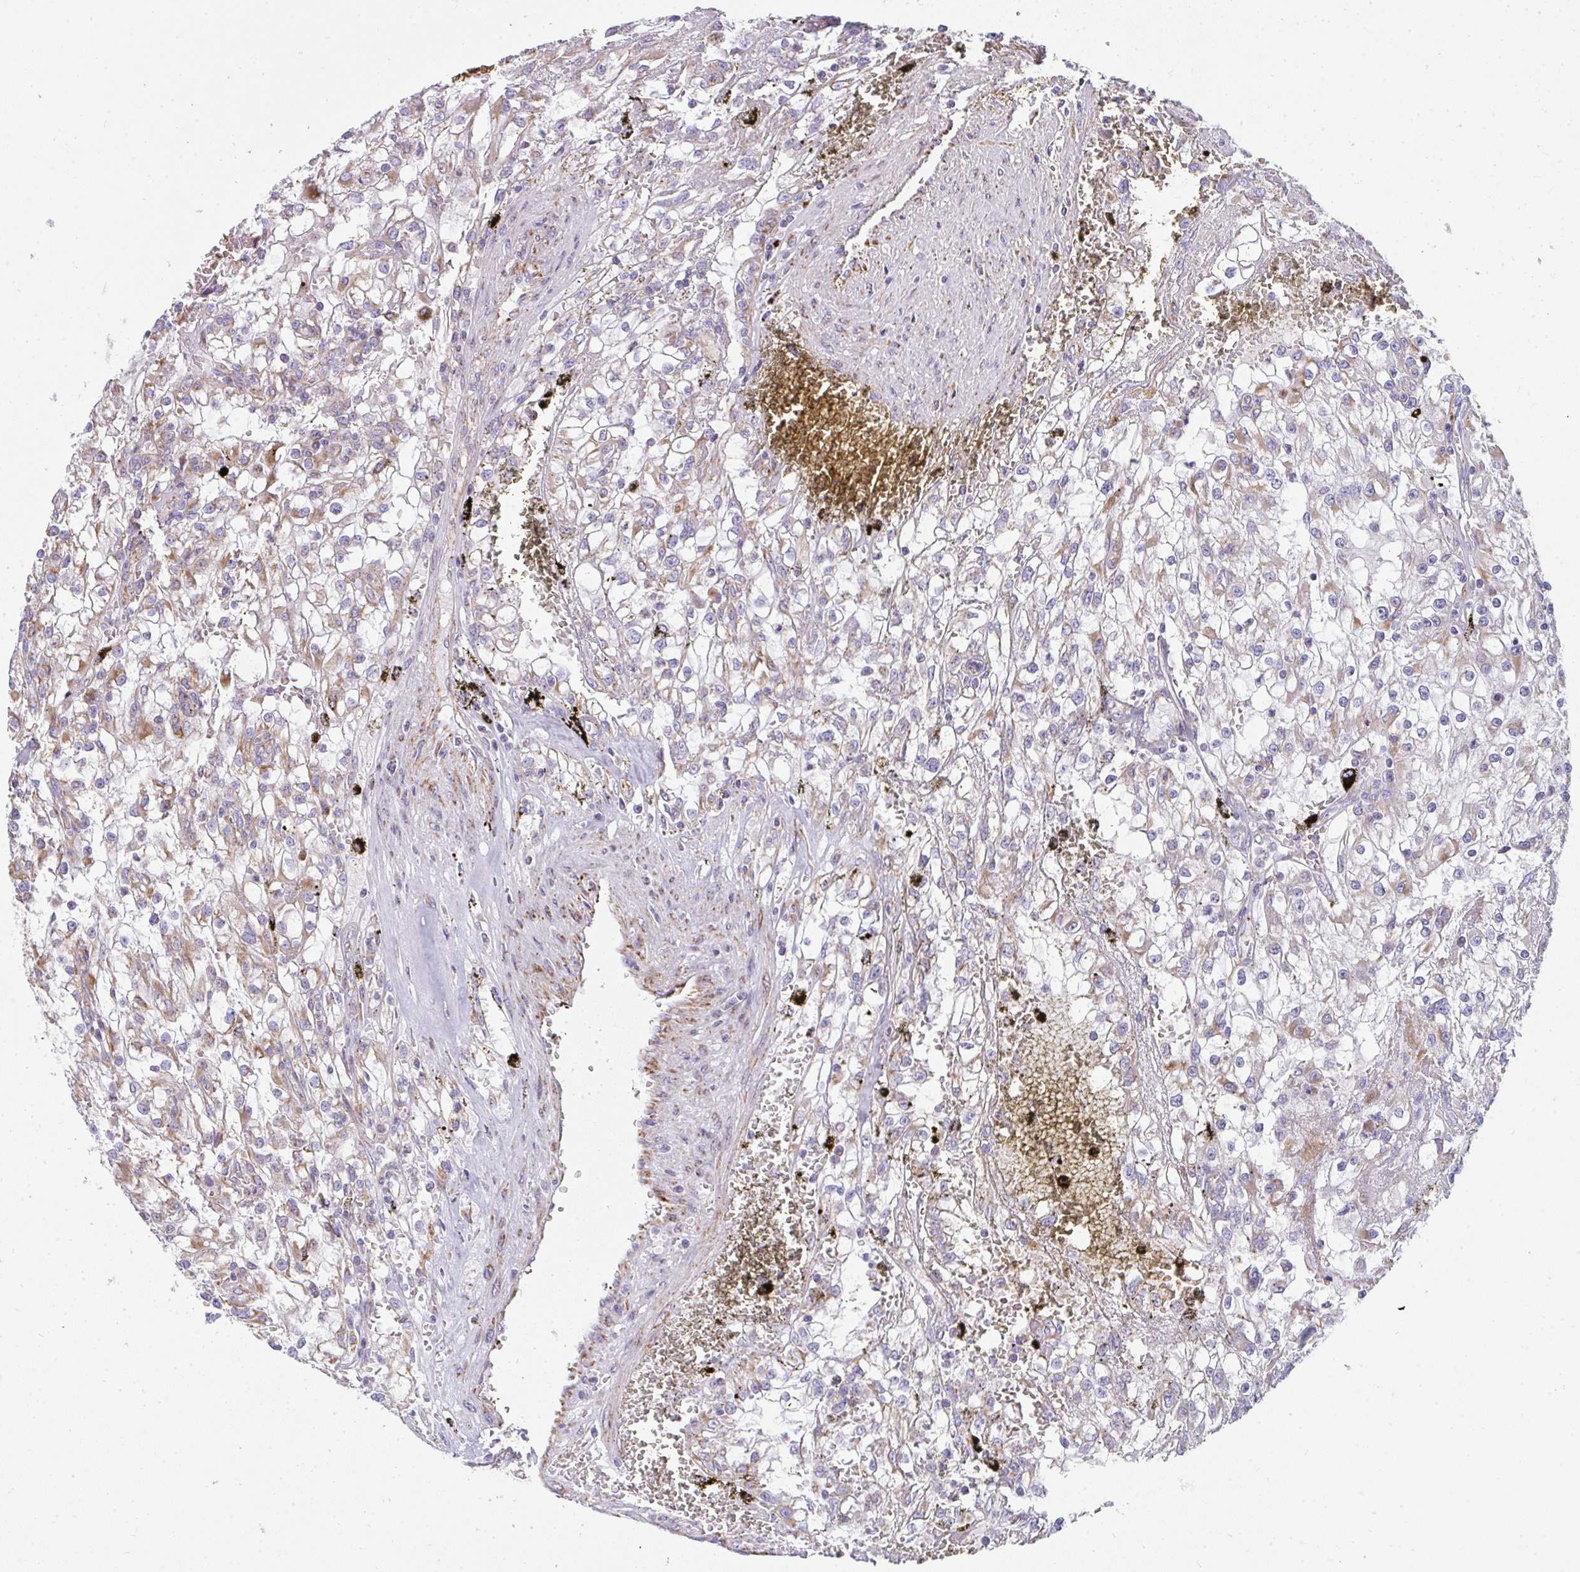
{"staining": {"intensity": "weak", "quantity": "25%-75%", "location": "cytoplasmic/membranous"}, "tissue": "renal cancer", "cell_type": "Tumor cells", "image_type": "cancer", "snomed": [{"axis": "morphology", "description": "Adenocarcinoma, NOS"}, {"axis": "topography", "description": "Kidney"}], "caption": "The histopathology image demonstrates staining of renal cancer, revealing weak cytoplasmic/membranous protein expression (brown color) within tumor cells.", "gene": "FAHD1", "patient": {"sex": "female", "age": 74}}